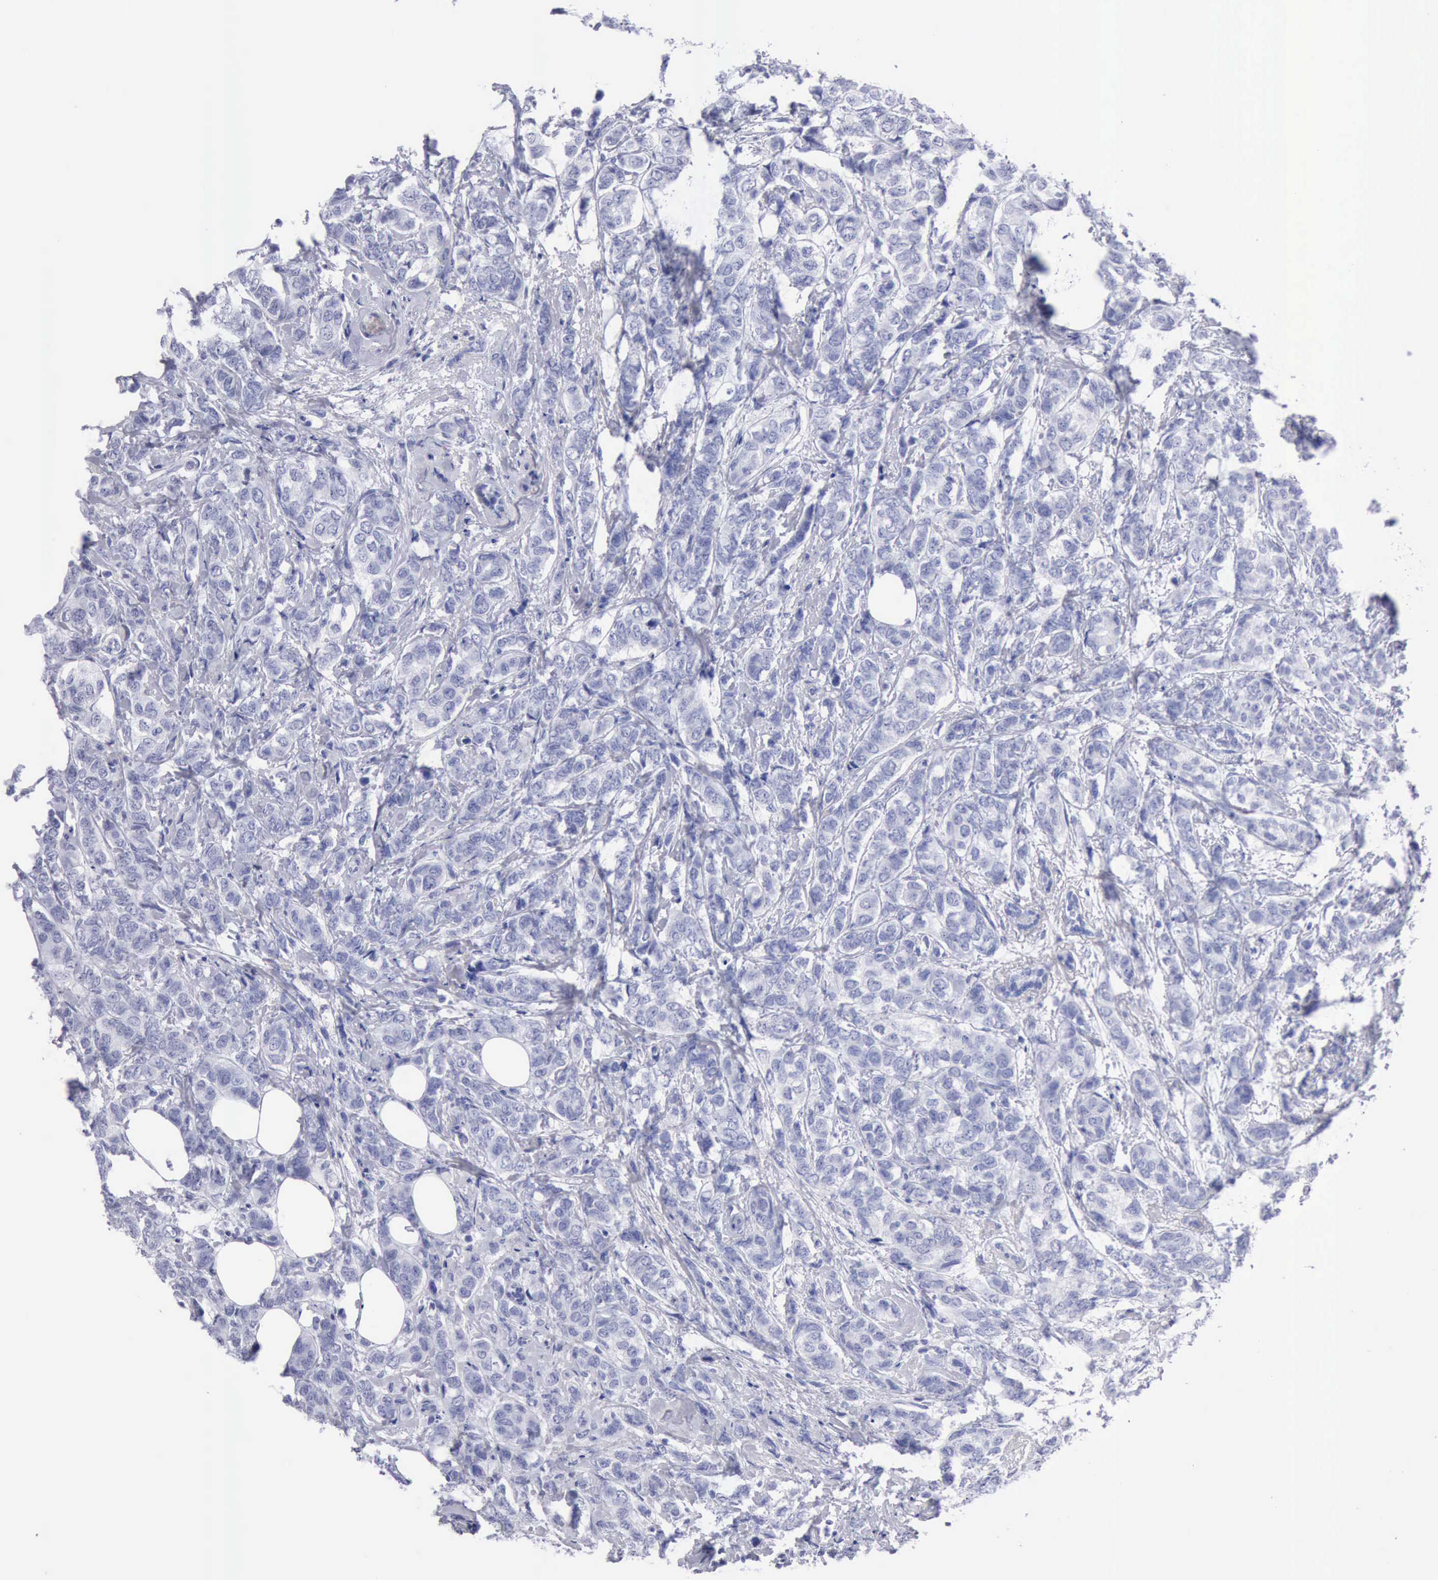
{"staining": {"intensity": "negative", "quantity": "none", "location": "none"}, "tissue": "breast cancer", "cell_type": "Tumor cells", "image_type": "cancer", "snomed": [{"axis": "morphology", "description": "Lobular carcinoma"}, {"axis": "topography", "description": "Breast"}], "caption": "An image of breast lobular carcinoma stained for a protein exhibits no brown staining in tumor cells. (DAB (3,3'-diaminobenzidine) IHC with hematoxylin counter stain).", "gene": "CYP19A1", "patient": {"sex": "female", "age": 60}}